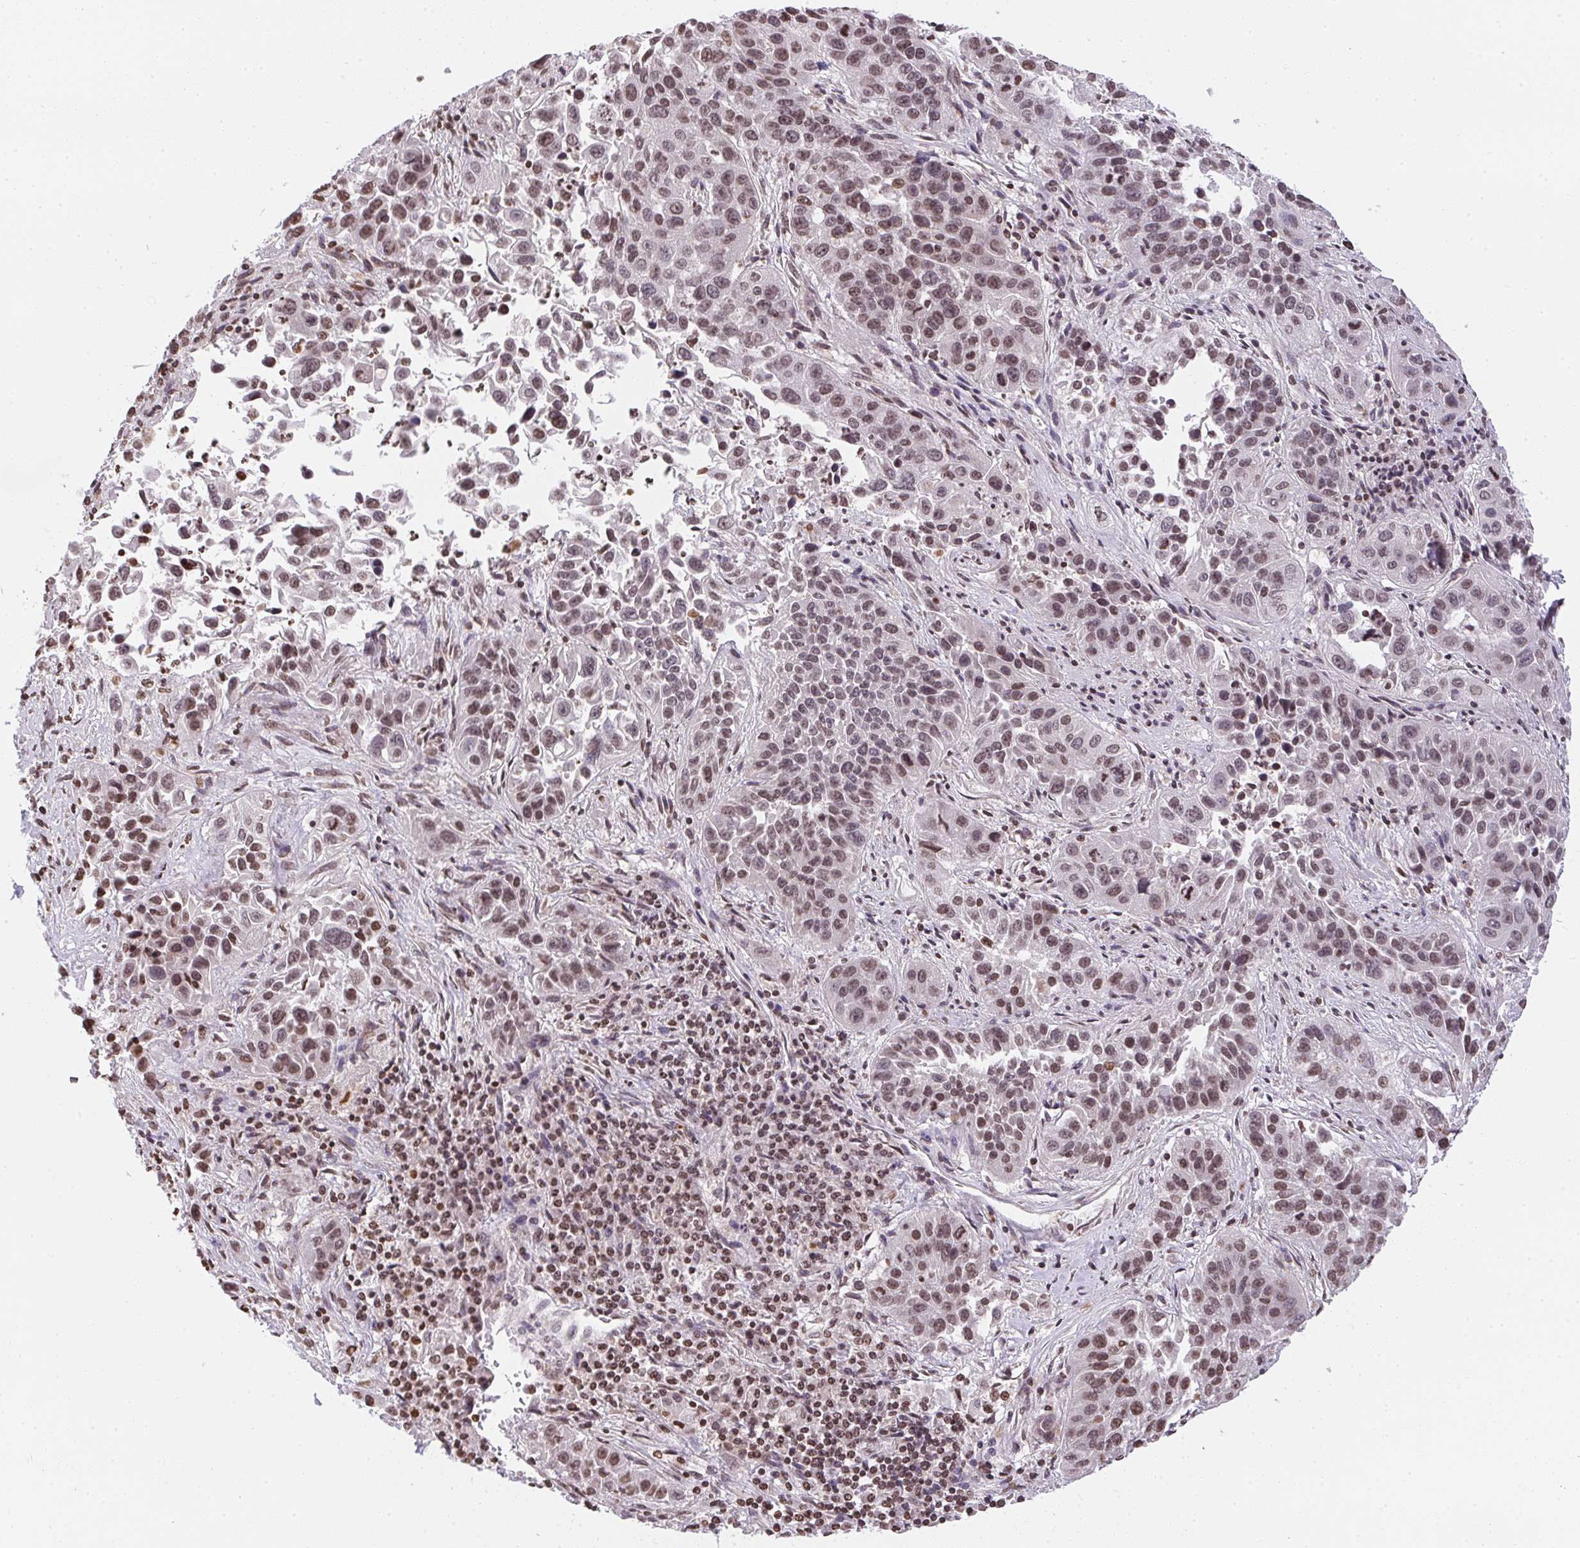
{"staining": {"intensity": "weak", "quantity": ">75%", "location": "nuclear"}, "tissue": "lung cancer", "cell_type": "Tumor cells", "image_type": "cancer", "snomed": [{"axis": "morphology", "description": "Squamous cell carcinoma, NOS"}, {"axis": "topography", "description": "Lung"}], "caption": "Tumor cells exhibit low levels of weak nuclear staining in about >75% of cells in lung cancer.", "gene": "RNF181", "patient": {"sex": "female", "age": 61}}